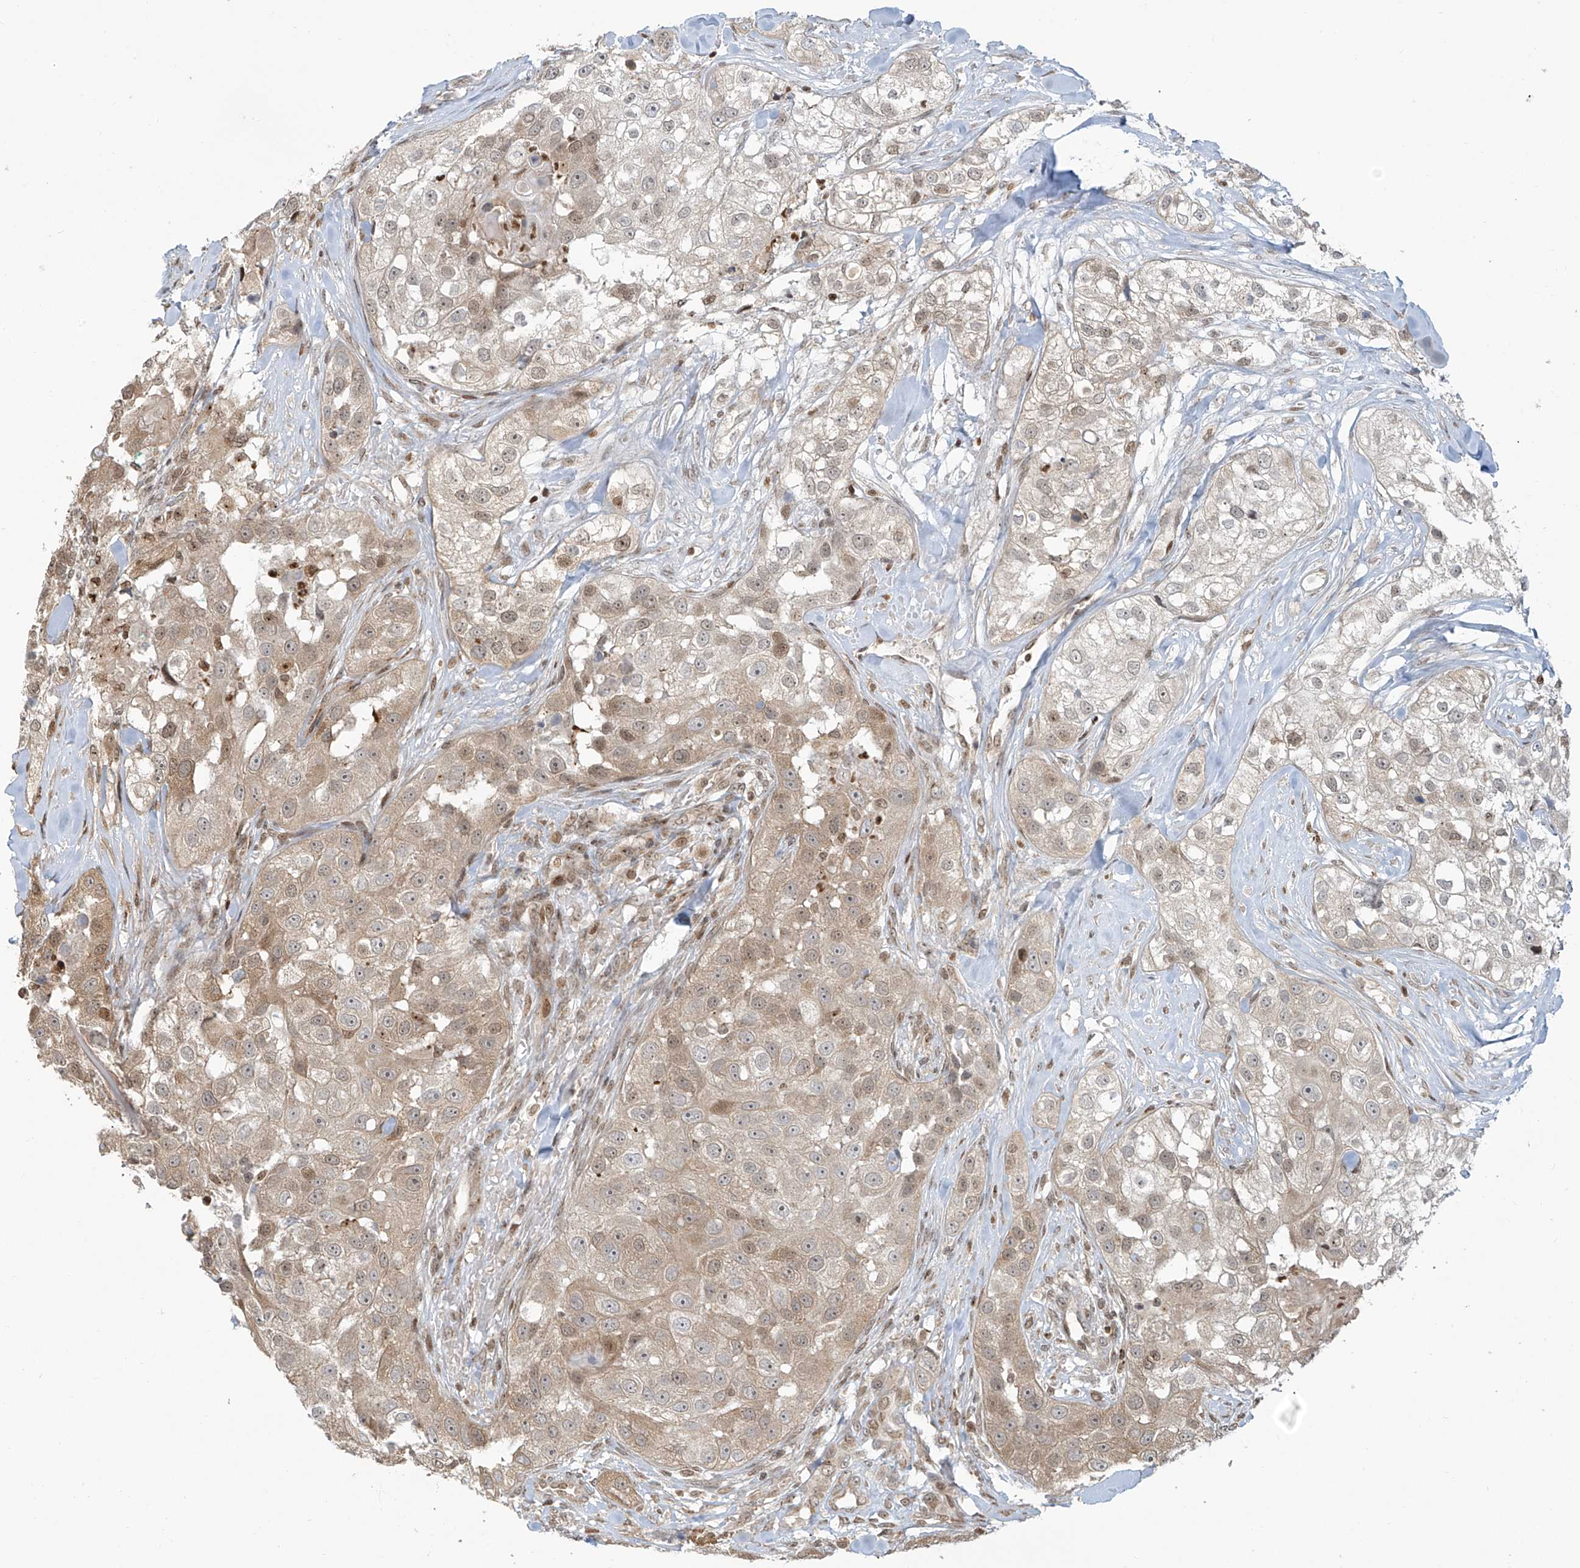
{"staining": {"intensity": "weak", "quantity": "25%-75%", "location": "cytoplasmic/membranous,nuclear"}, "tissue": "head and neck cancer", "cell_type": "Tumor cells", "image_type": "cancer", "snomed": [{"axis": "morphology", "description": "Normal tissue, NOS"}, {"axis": "morphology", "description": "Squamous cell carcinoma, NOS"}, {"axis": "topography", "description": "Skeletal muscle"}, {"axis": "topography", "description": "Head-Neck"}], "caption": "A photomicrograph of head and neck cancer (squamous cell carcinoma) stained for a protein shows weak cytoplasmic/membranous and nuclear brown staining in tumor cells. The staining was performed using DAB (3,3'-diaminobenzidine), with brown indicating positive protein expression. Nuclei are stained blue with hematoxylin.", "gene": "VMP1", "patient": {"sex": "male", "age": 51}}